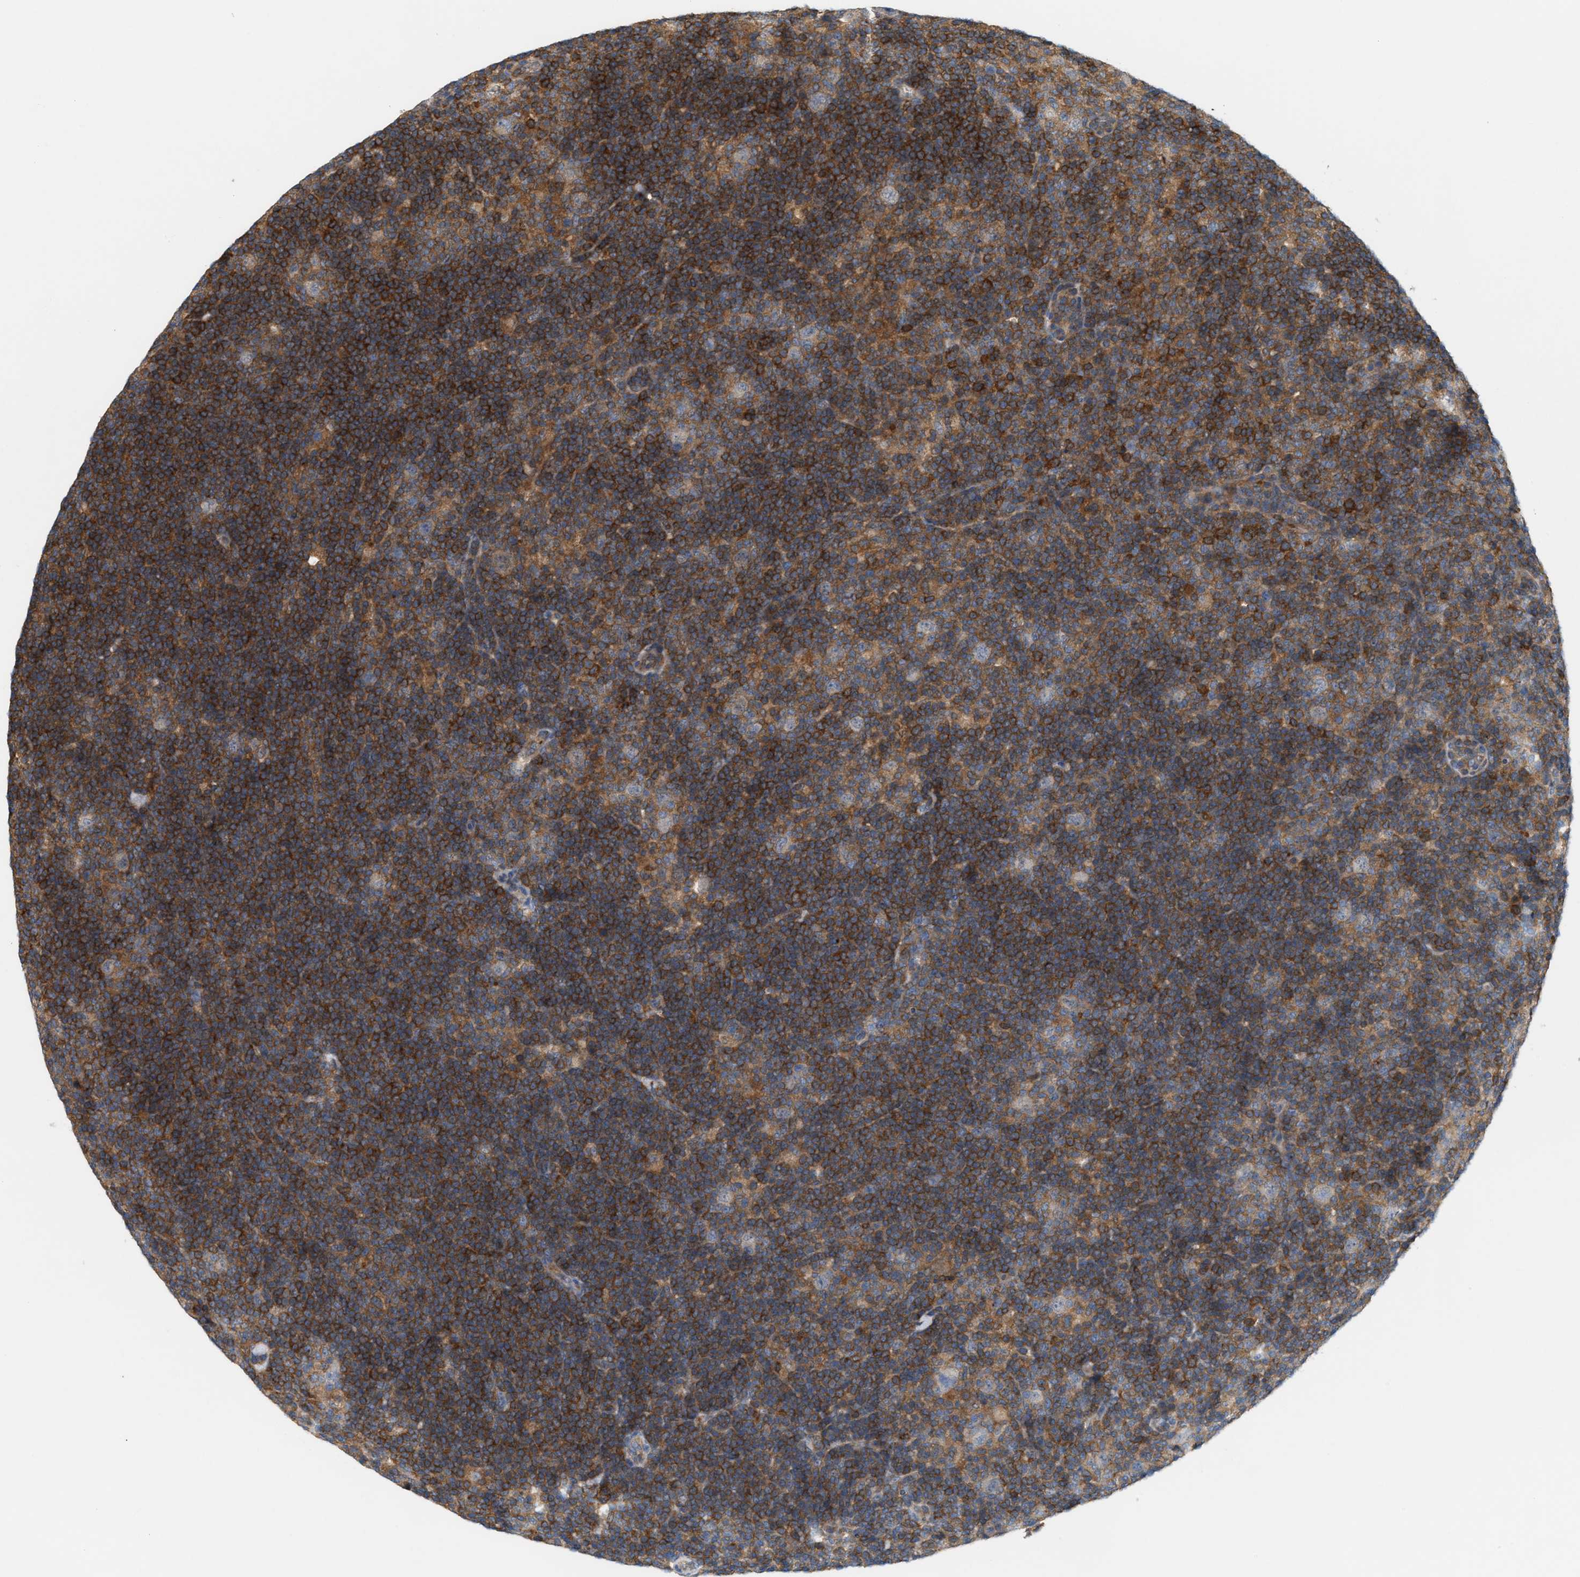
{"staining": {"intensity": "weak", "quantity": "25%-75%", "location": "cytoplasmic/membranous"}, "tissue": "lymphoma", "cell_type": "Tumor cells", "image_type": "cancer", "snomed": [{"axis": "morphology", "description": "Hodgkin's disease, NOS"}, {"axis": "topography", "description": "Lymph node"}], "caption": "Protein expression analysis of lymphoma exhibits weak cytoplasmic/membranous expression in about 25%-75% of tumor cells.", "gene": "DBNL", "patient": {"sex": "female", "age": 57}}